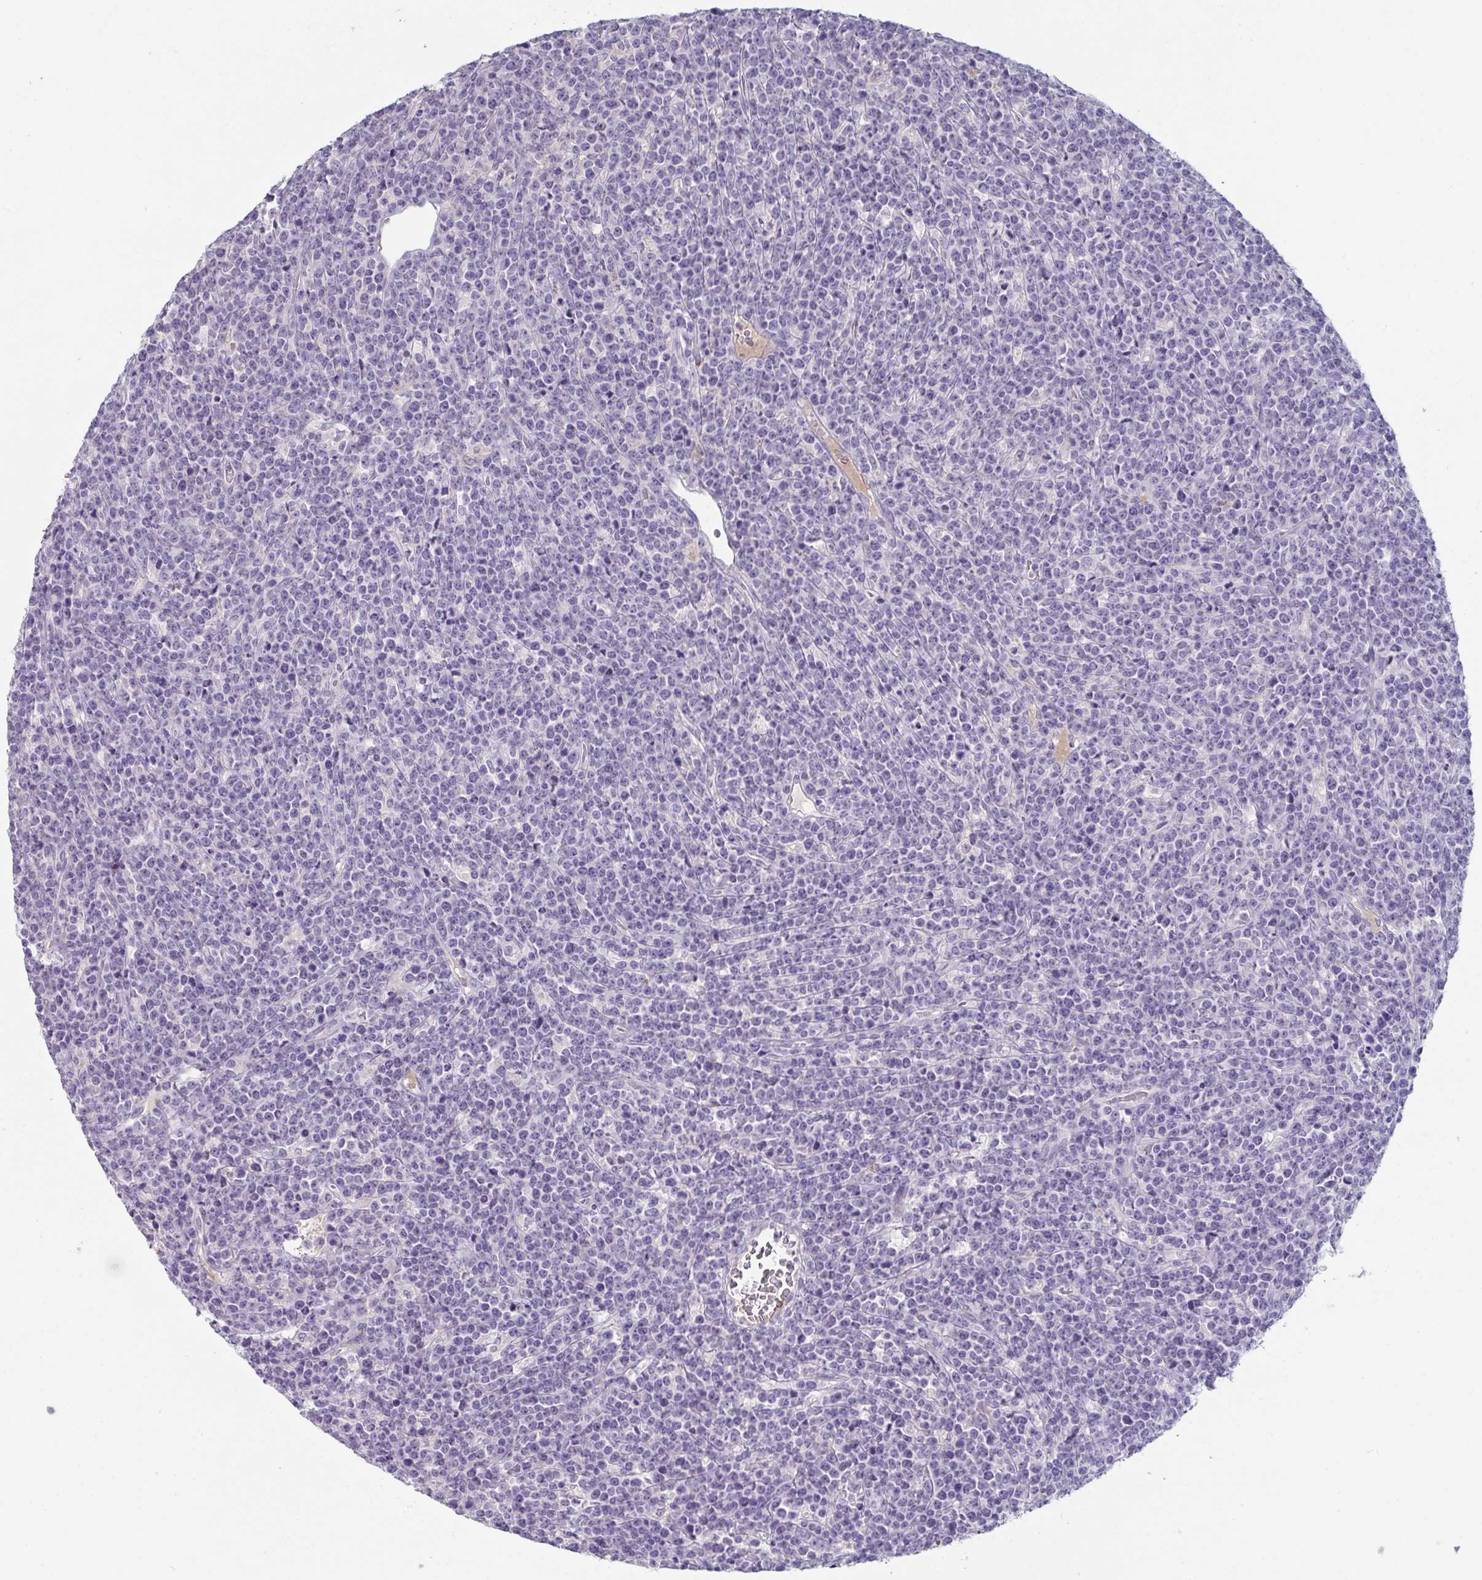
{"staining": {"intensity": "negative", "quantity": "none", "location": "none"}, "tissue": "lymphoma", "cell_type": "Tumor cells", "image_type": "cancer", "snomed": [{"axis": "morphology", "description": "Malignant lymphoma, non-Hodgkin's type, High grade"}, {"axis": "topography", "description": "Ovary"}], "caption": "Immunohistochemistry histopathology image of neoplastic tissue: human high-grade malignant lymphoma, non-Hodgkin's type stained with DAB (3,3'-diaminobenzidine) displays no significant protein expression in tumor cells.", "gene": "ADAM21", "patient": {"sex": "female", "age": 56}}